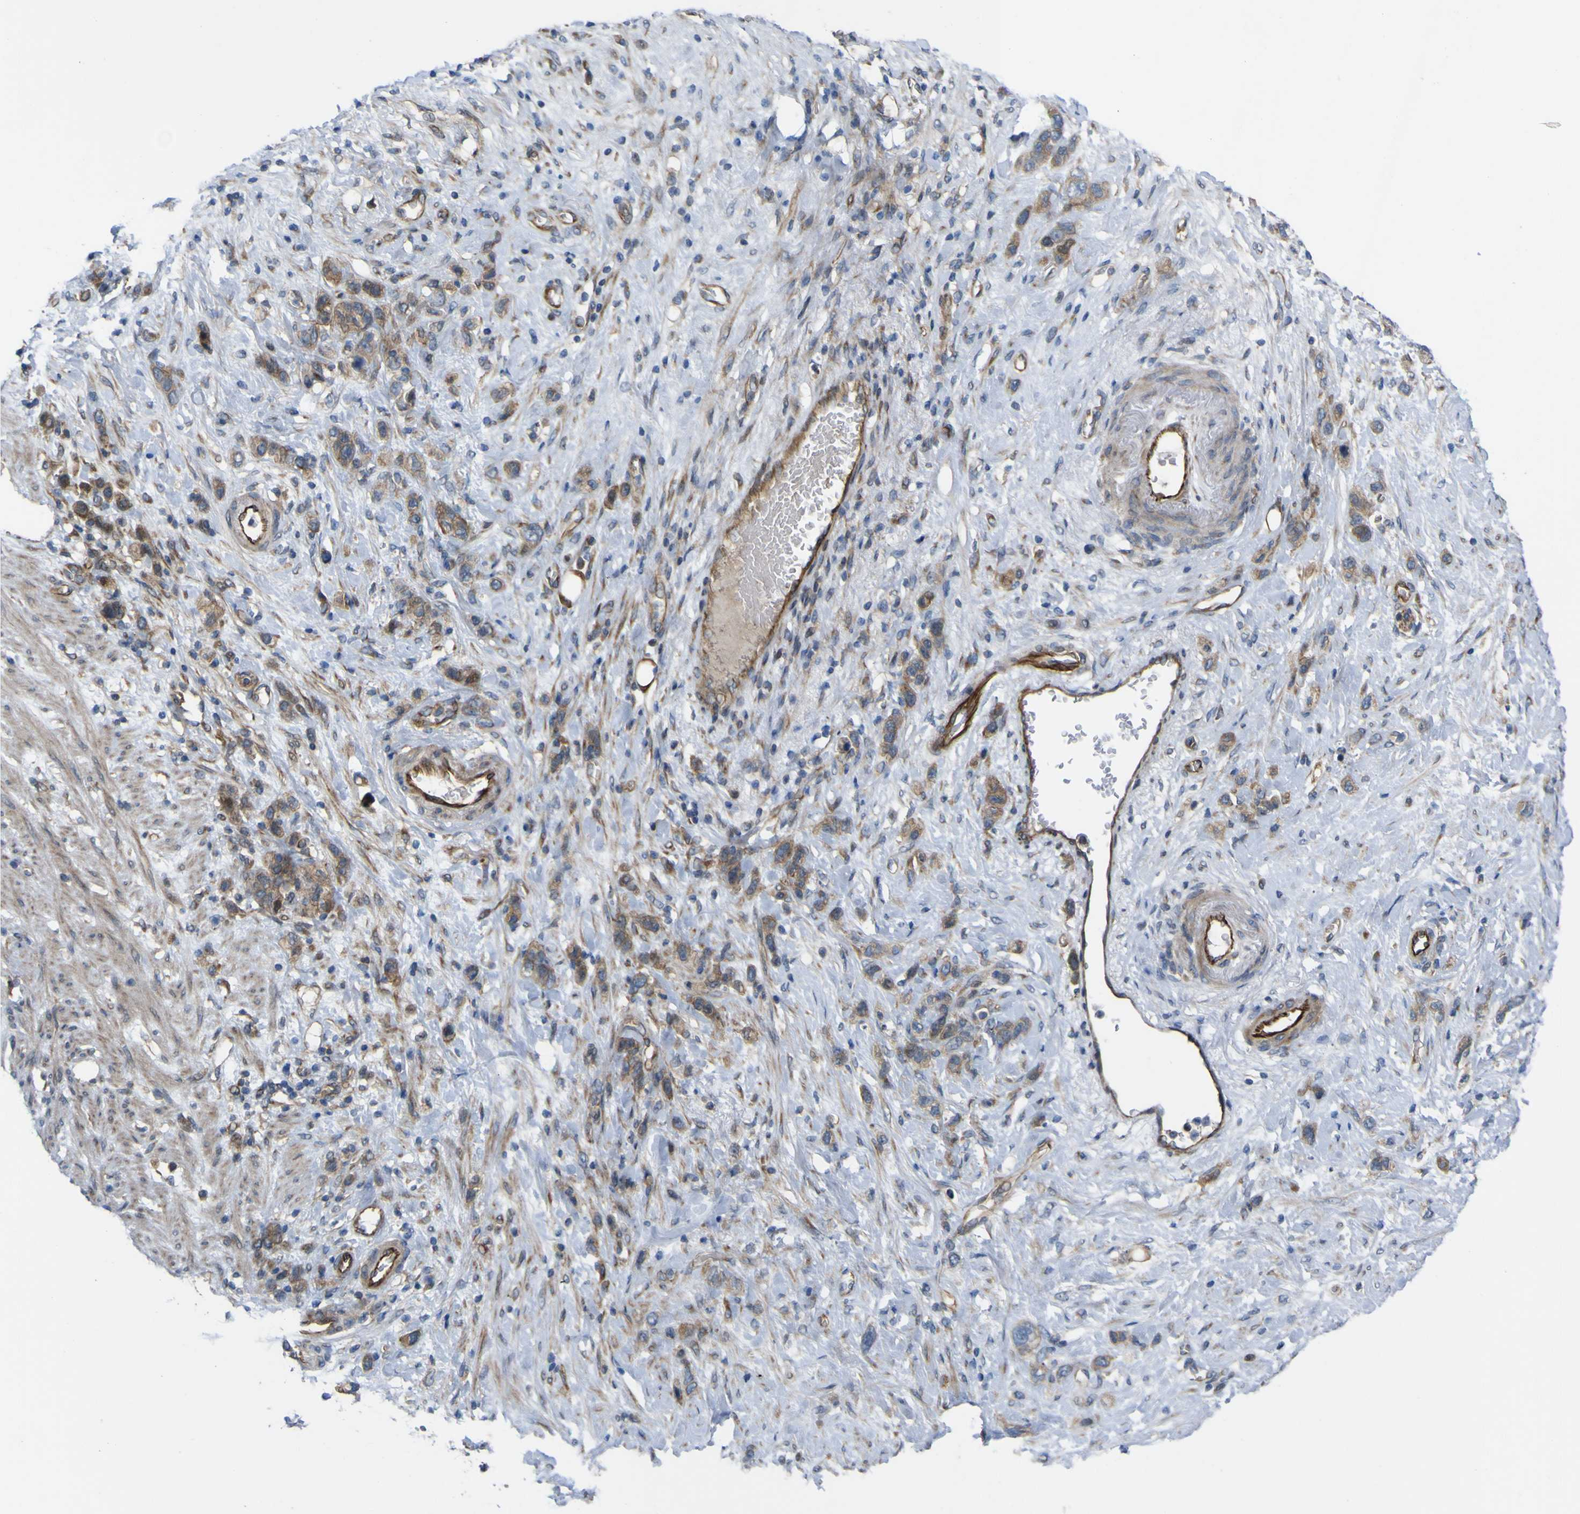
{"staining": {"intensity": "moderate", "quantity": ">75%", "location": "cytoplasmic/membranous"}, "tissue": "stomach cancer", "cell_type": "Tumor cells", "image_type": "cancer", "snomed": [{"axis": "morphology", "description": "Adenocarcinoma, NOS"}, {"axis": "morphology", "description": "Adenocarcinoma, High grade"}, {"axis": "topography", "description": "Stomach, upper"}, {"axis": "topography", "description": "Stomach, lower"}], "caption": "Protein expression analysis of human stomach adenocarcinoma reveals moderate cytoplasmic/membranous positivity in approximately >75% of tumor cells.", "gene": "FBXO30", "patient": {"sex": "female", "age": 65}}